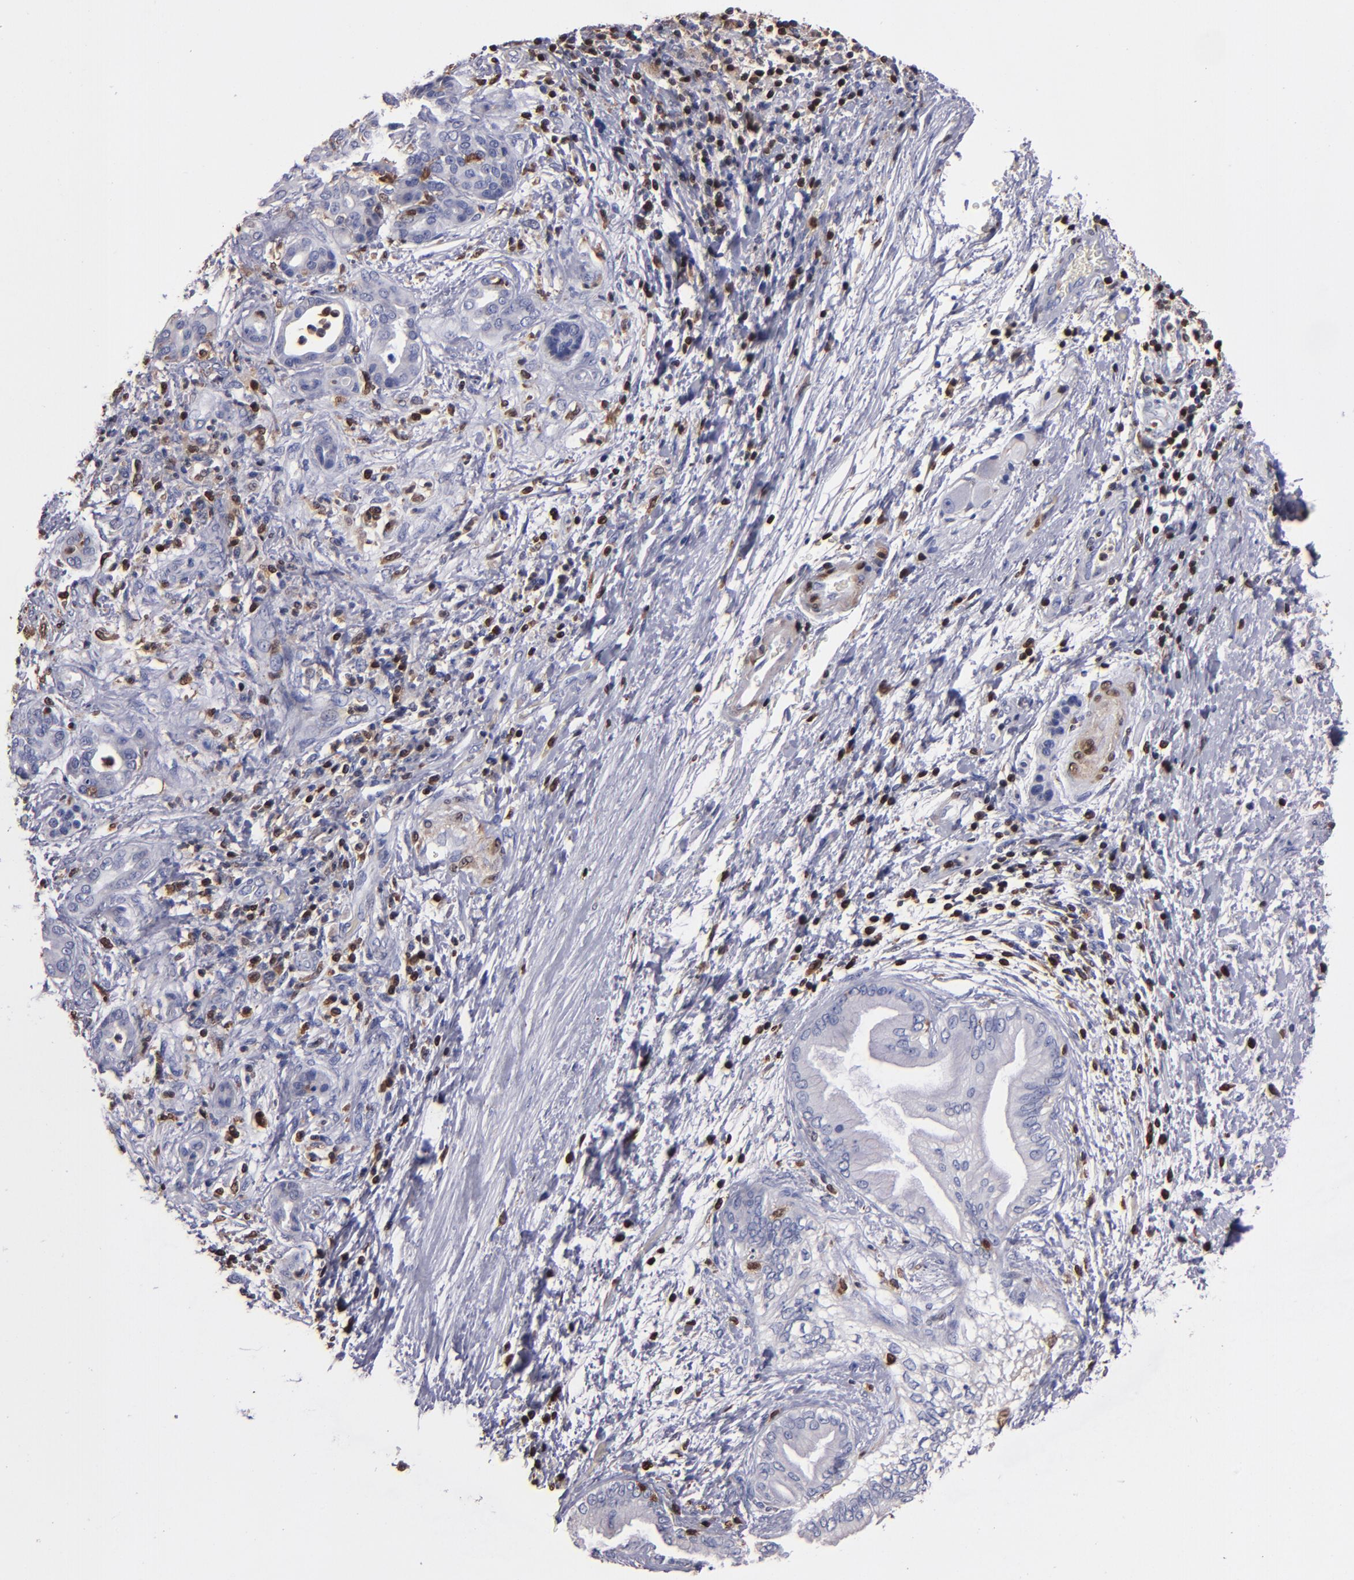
{"staining": {"intensity": "negative", "quantity": "none", "location": "none"}, "tissue": "pancreatic cancer", "cell_type": "Tumor cells", "image_type": "cancer", "snomed": [{"axis": "morphology", "description": "Adenocarcinoma, NOS"}, {"axis": "topography", "description": "Pancreas"}], "caption": "Protein analysis of pancreatic cancer (adenocarcinoma) reveals no significant positivity in tumor cells.", "gene": "S100A4", "patient": {"sex": "female", "age": 70}}